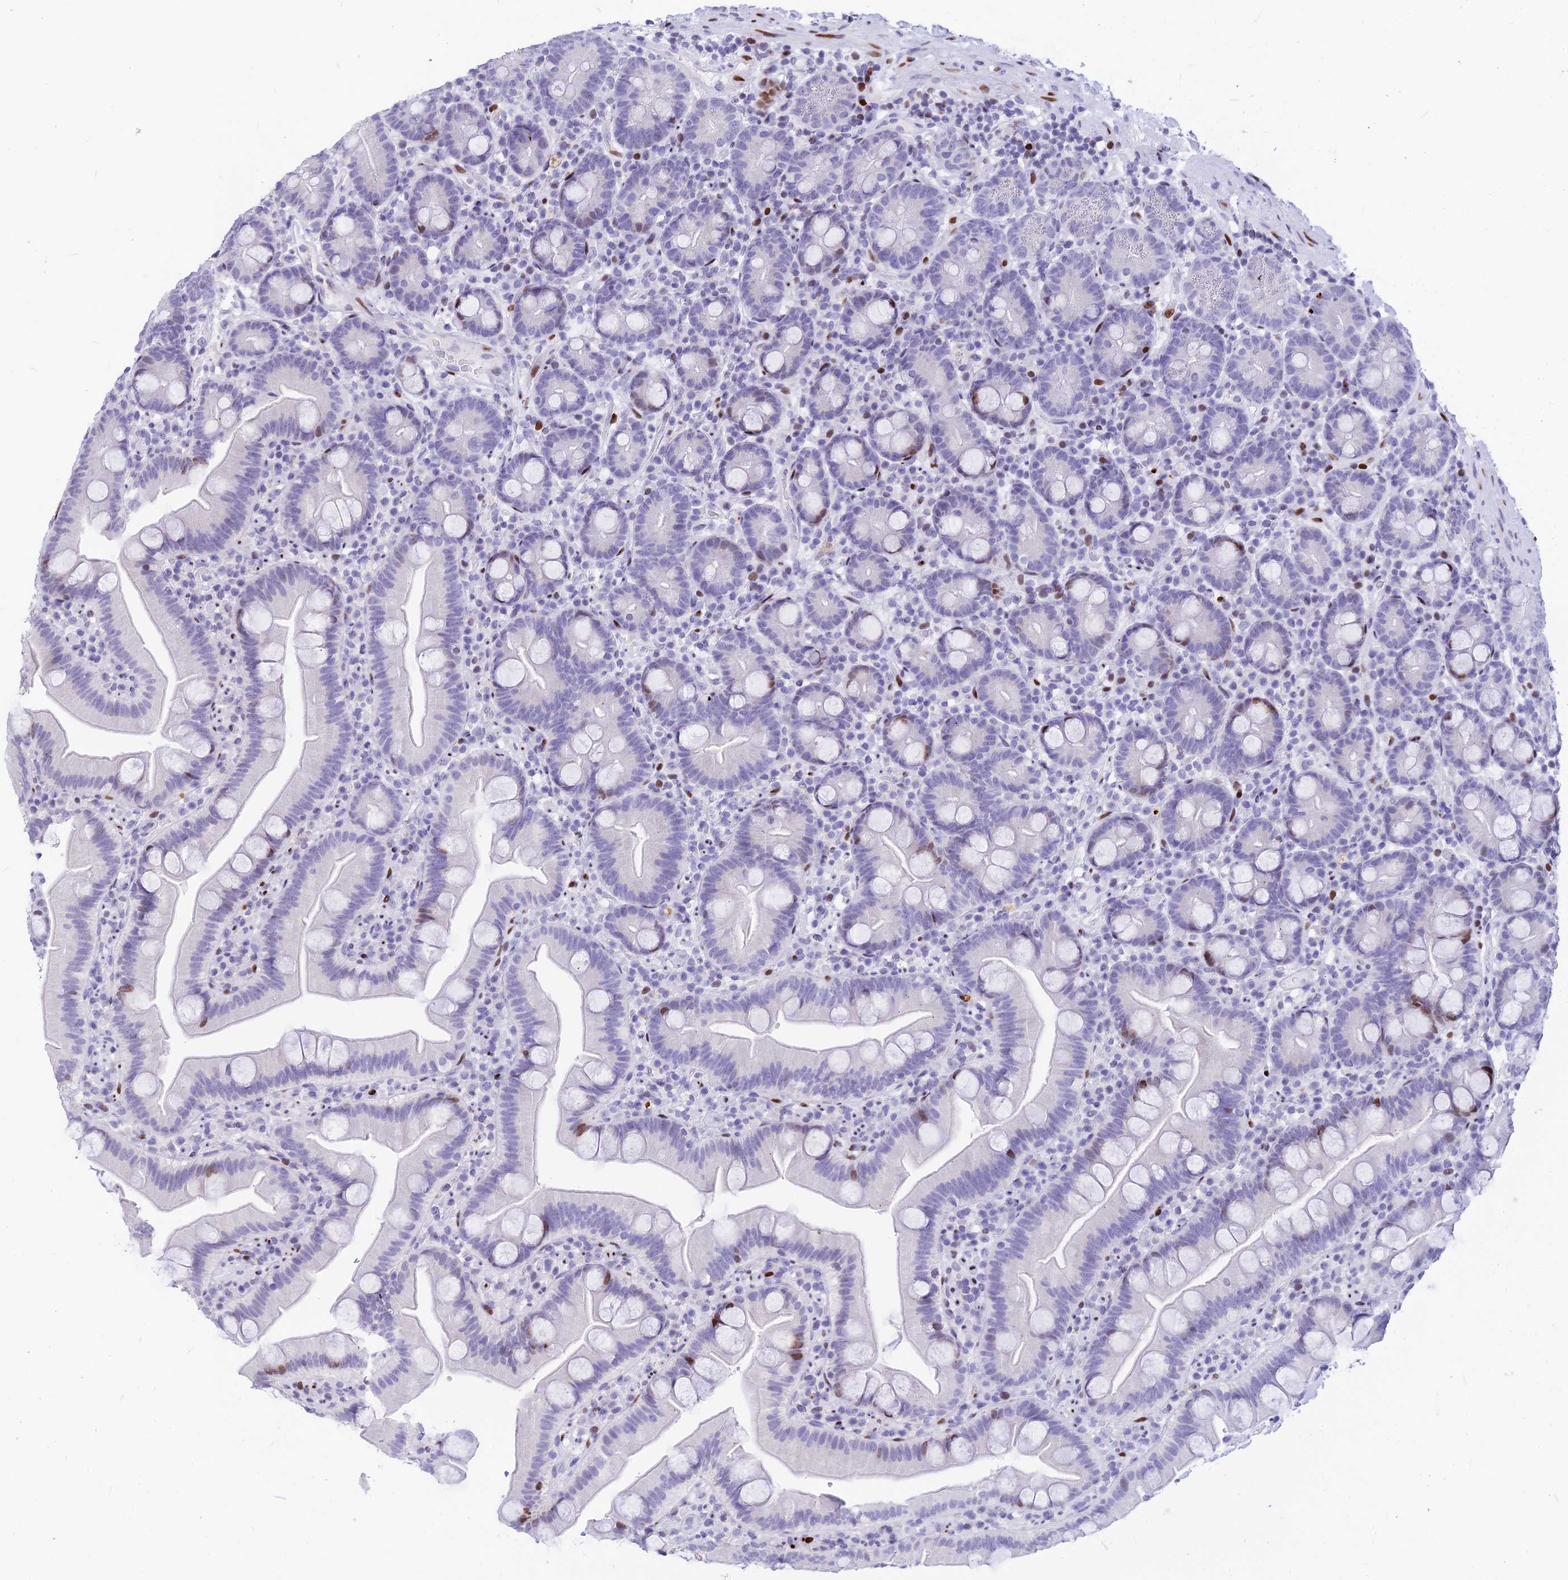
{"staining": {"intensity": "moderate", "quantity": "<25%", "location": "nuclear"}, "tissue": "small intestine", "cell_type": "Glandular cells", "image_type": "normal", "snomed": [{"axis": "morphology", "description": "Normal tissue, NOS"}, {"axis": "topography", "description": "Small intestine"}], "caption": "Immunohistochemical staining of normal small intestine exhibits <25% levels of moderate nuclear protein expression in approximately <25% of glandular cells. (IHC, brightfield microscopy, high magnification).", "gene": "PRPS1", "patient": {"sex": "female", "age": 68}}